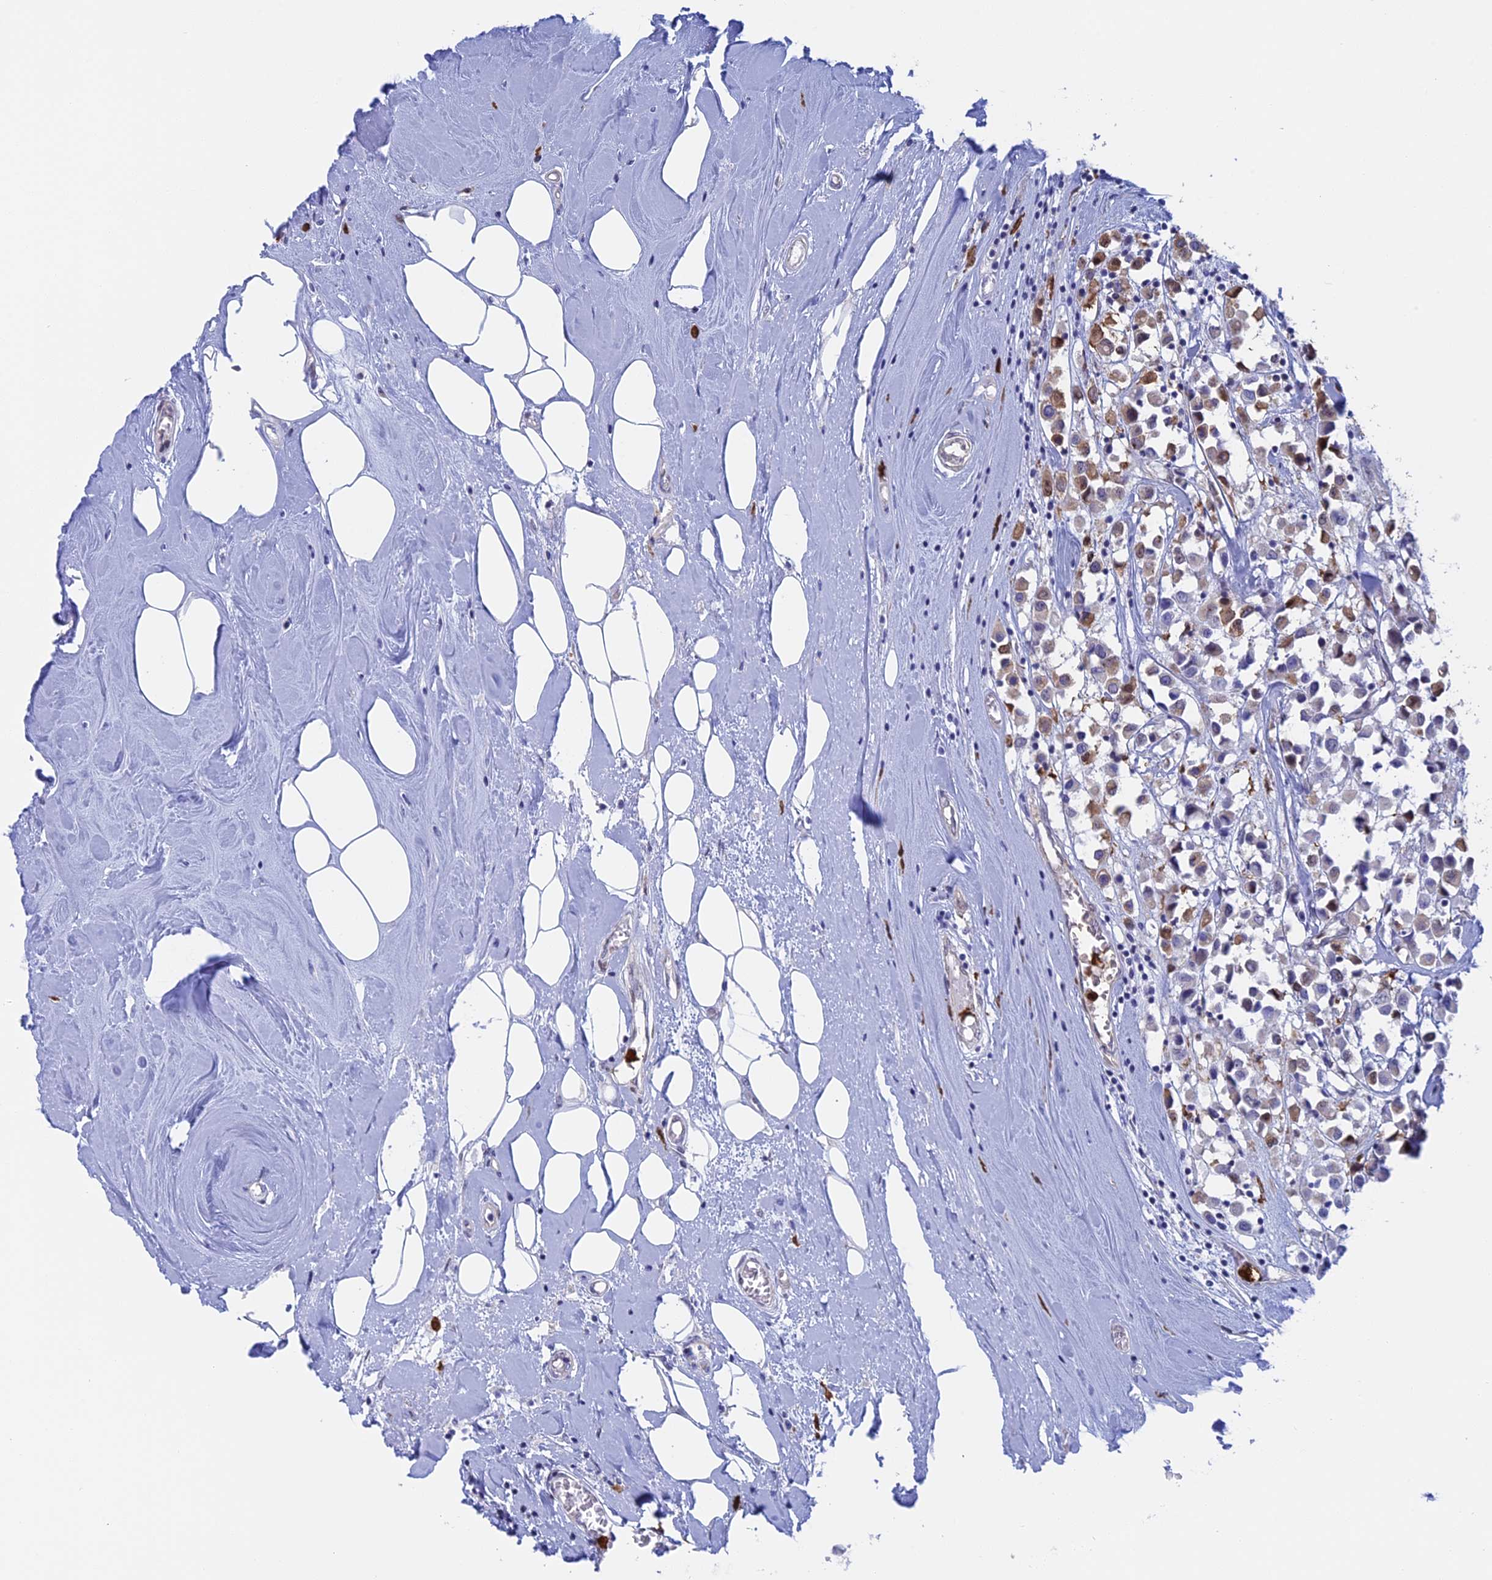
{"staining": {"intensity": "weak", "quantity": "<25%", "location": "cytoplasmic/membranous"}, "tissue": "breast cancer", "cell_type": "Tumor cells", "image_type": "cancer", "snomed": [{"axis": "morphology", "description": "Duct carcinoma"}, {"axis": "topography", "description": "Breast"}], "caption": "This is an immunohistochemistry image of human breast cancer. There is no staining in tumor cells.", "gene": "SLC26A1", "patient": {"sex": "female", "age": 61}}